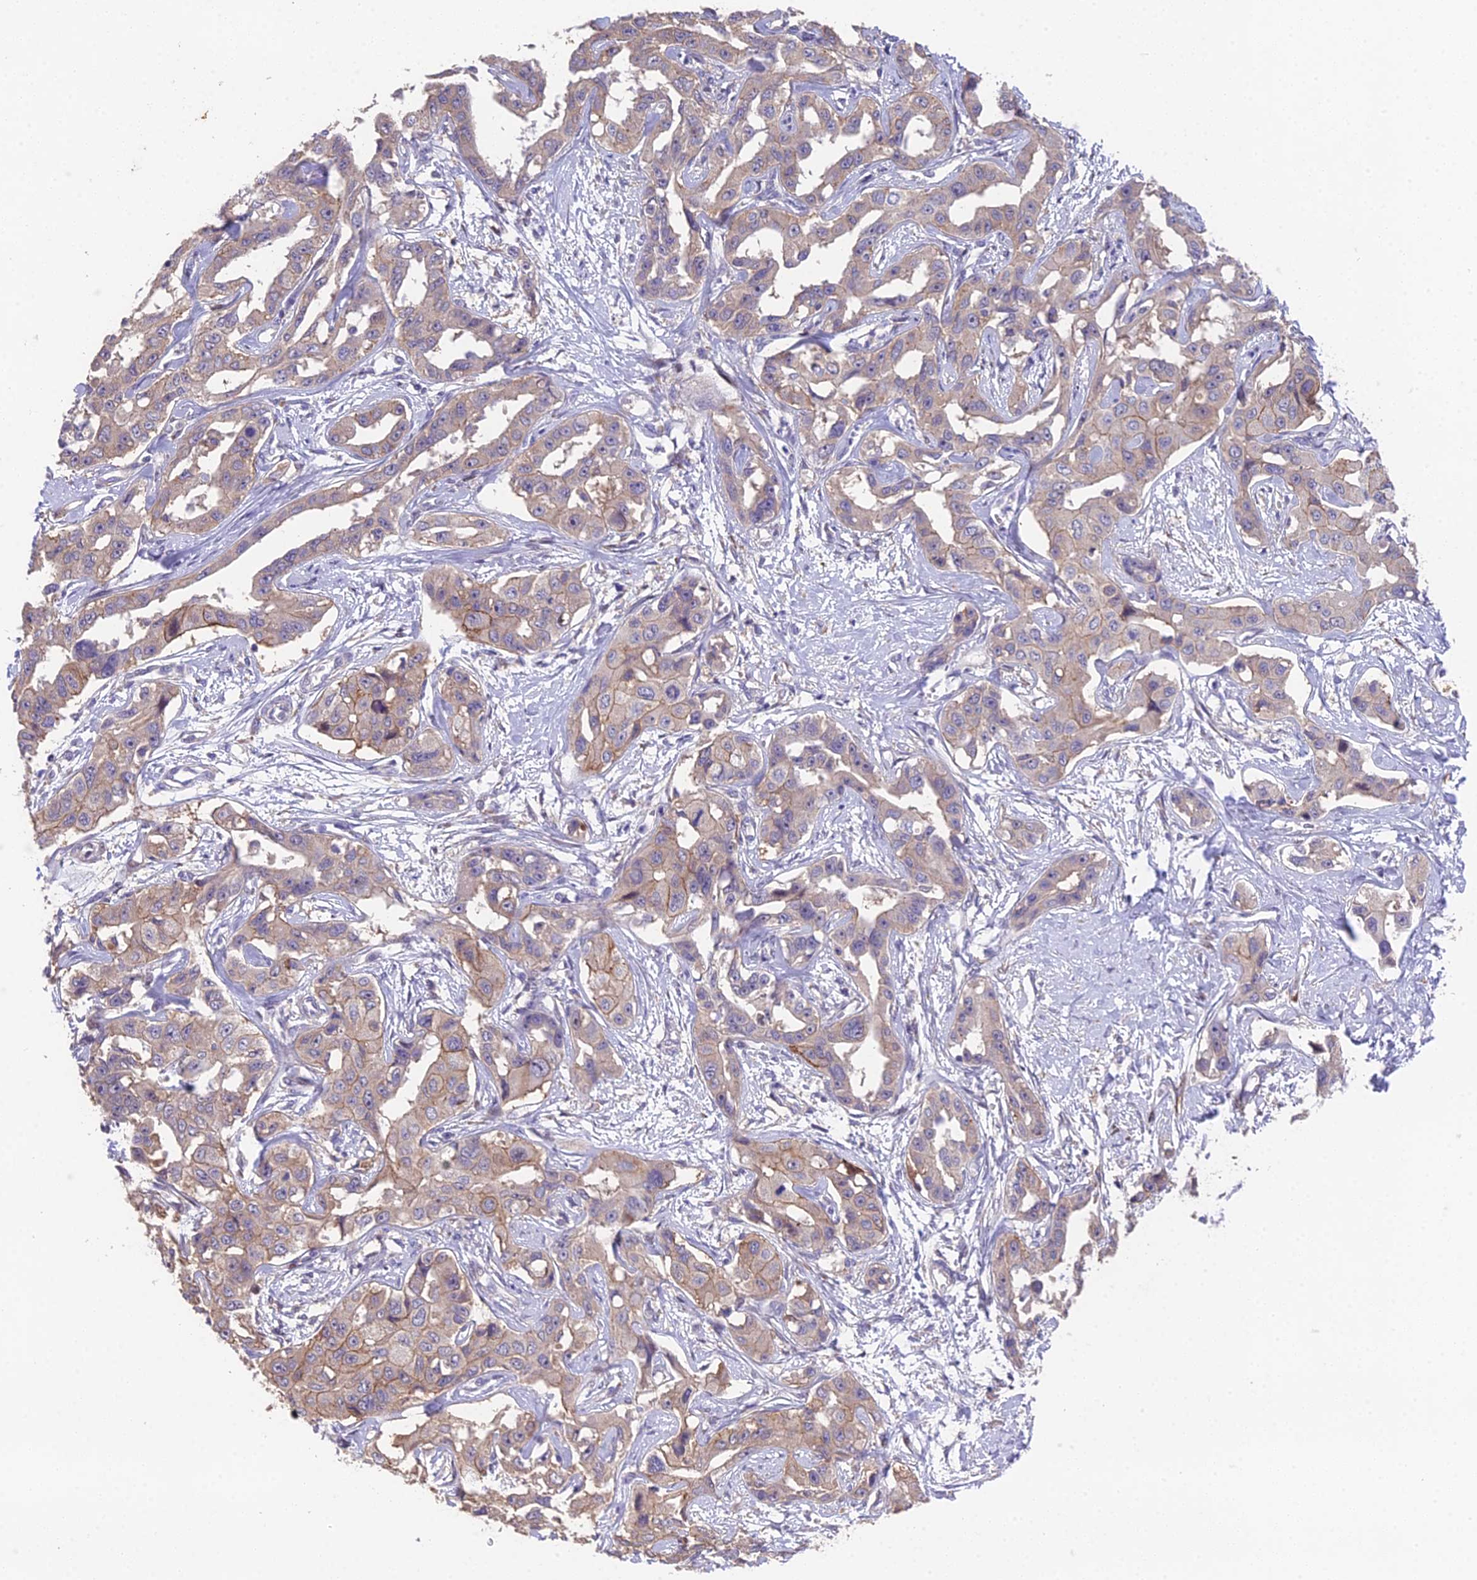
{"staining": {"intensity": "moderate", "quantity": "<25%", "location": "cytoplasmic/membranous"}, "tissue": "liver cancer", "cell_type": "Tumor cells", "image_type": "cancer", "snomed": [{"axis": "morphology", "description": "Cholangiocarcinoma"}, {"axis": "topography", "description": "Liver"}], "caption": "An IHC micrograph of neoplastic tissue is shown. Protein staining in brown labels moderate cytoplasmic/membranous positivity in liver cancer (cholangiocarcinoma) within tumor cells.", "gene": "PUS10", "patient": {"sex": "male", "age": 59}}